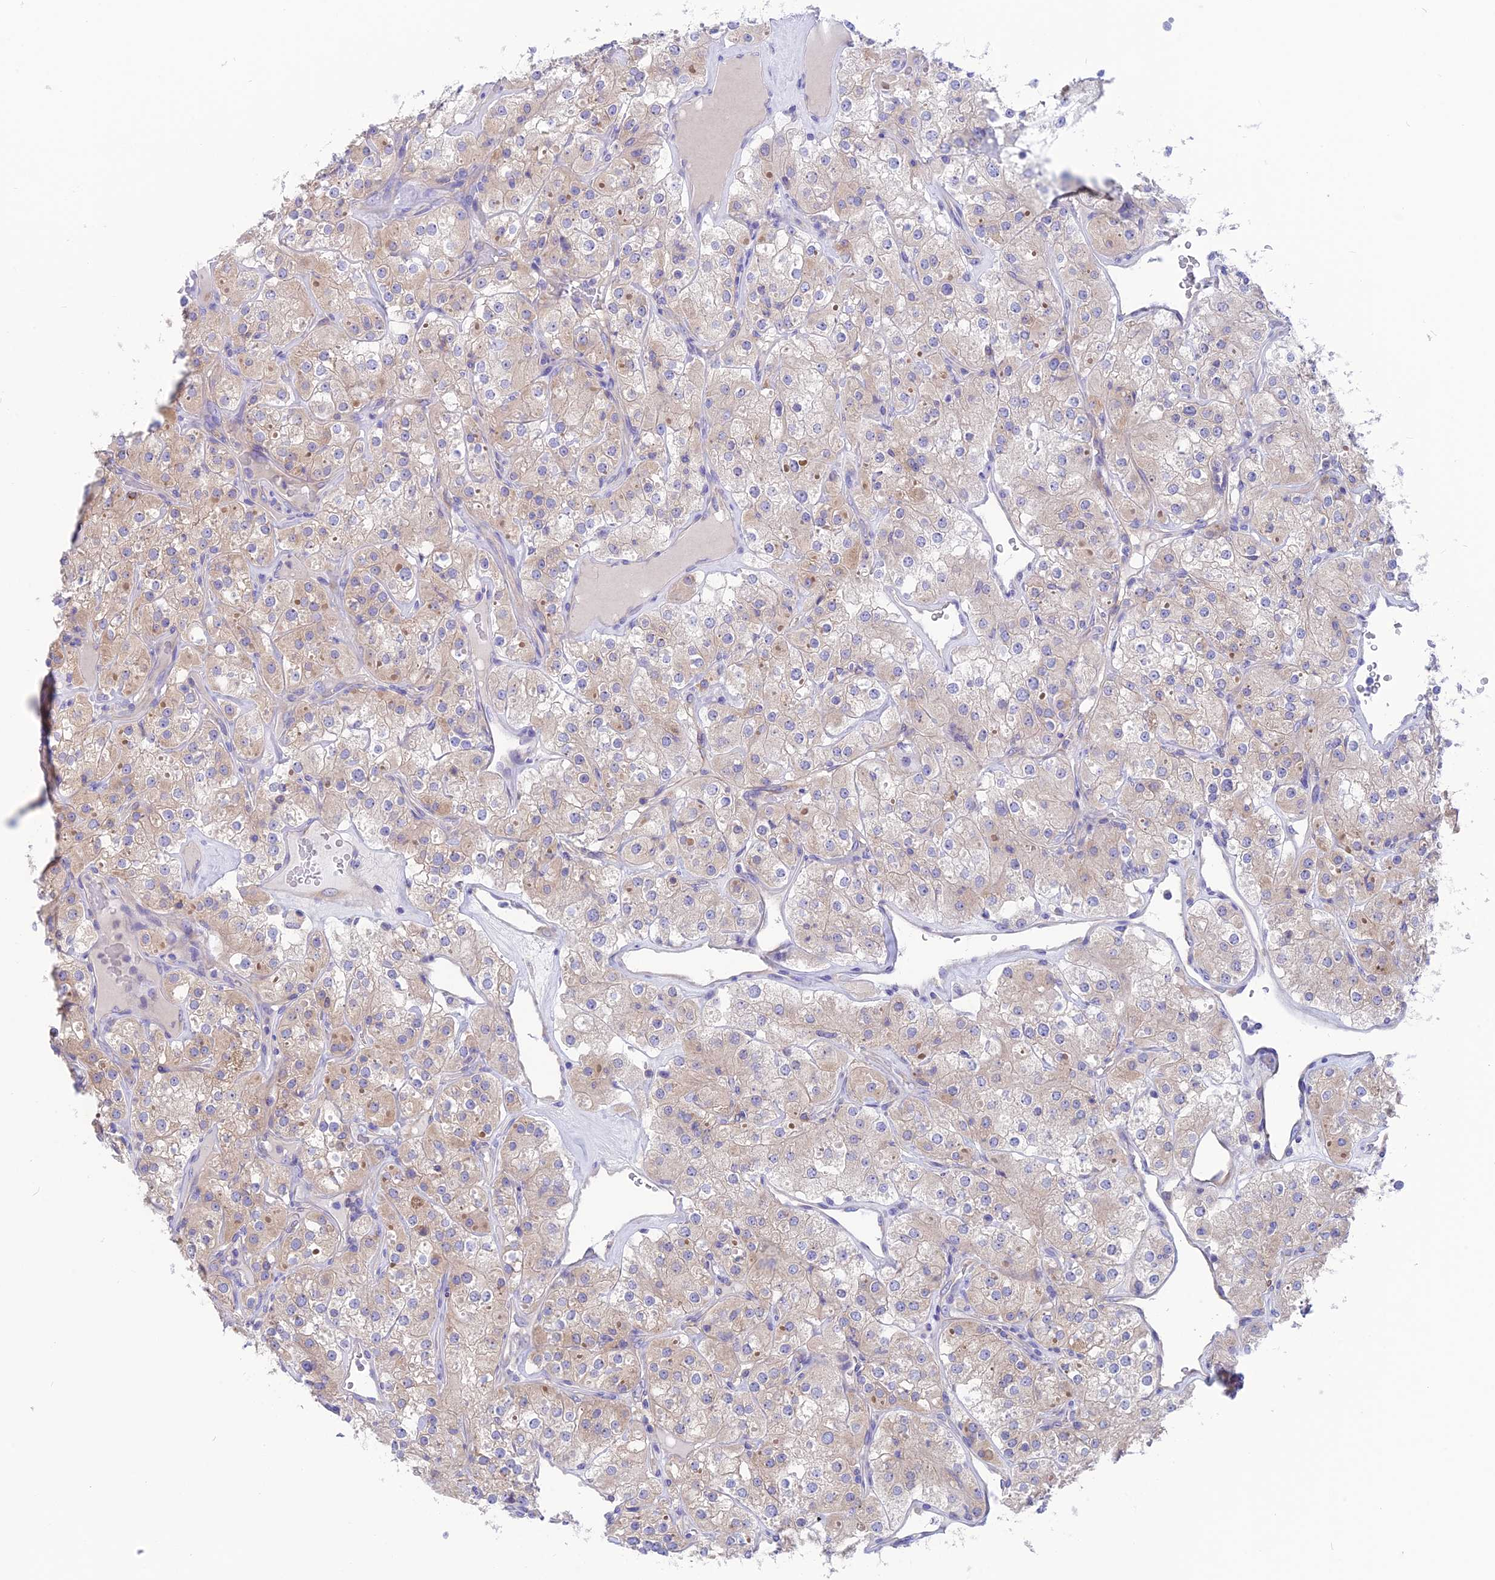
{"staining": {"intensity": "weak", "quantity": "25%-75%", "location": "cytoplasmic/membranous"}, "tissue": "renal cancer", "cell_type": "Tumor cells", "image_type": "cancer", "snomed": [{"axis": "morphology", "description": "Adenocarcinoma, NOS"}, {"axis": "topography", "description": "Kidney"}], "caption": "Immunohistochemistry (IHC) image of neoplastic tissue: human renal adenocarcinoma stained using immunohistochemistry displays low levels of weak protein expression localized specifically in the cytoplasmic/membranous of tumor cells, appearing as a cytoplasmic/membranous brown color.", "gene": "LZTFL1", "patient": {"sex": "male", "age": 77}}